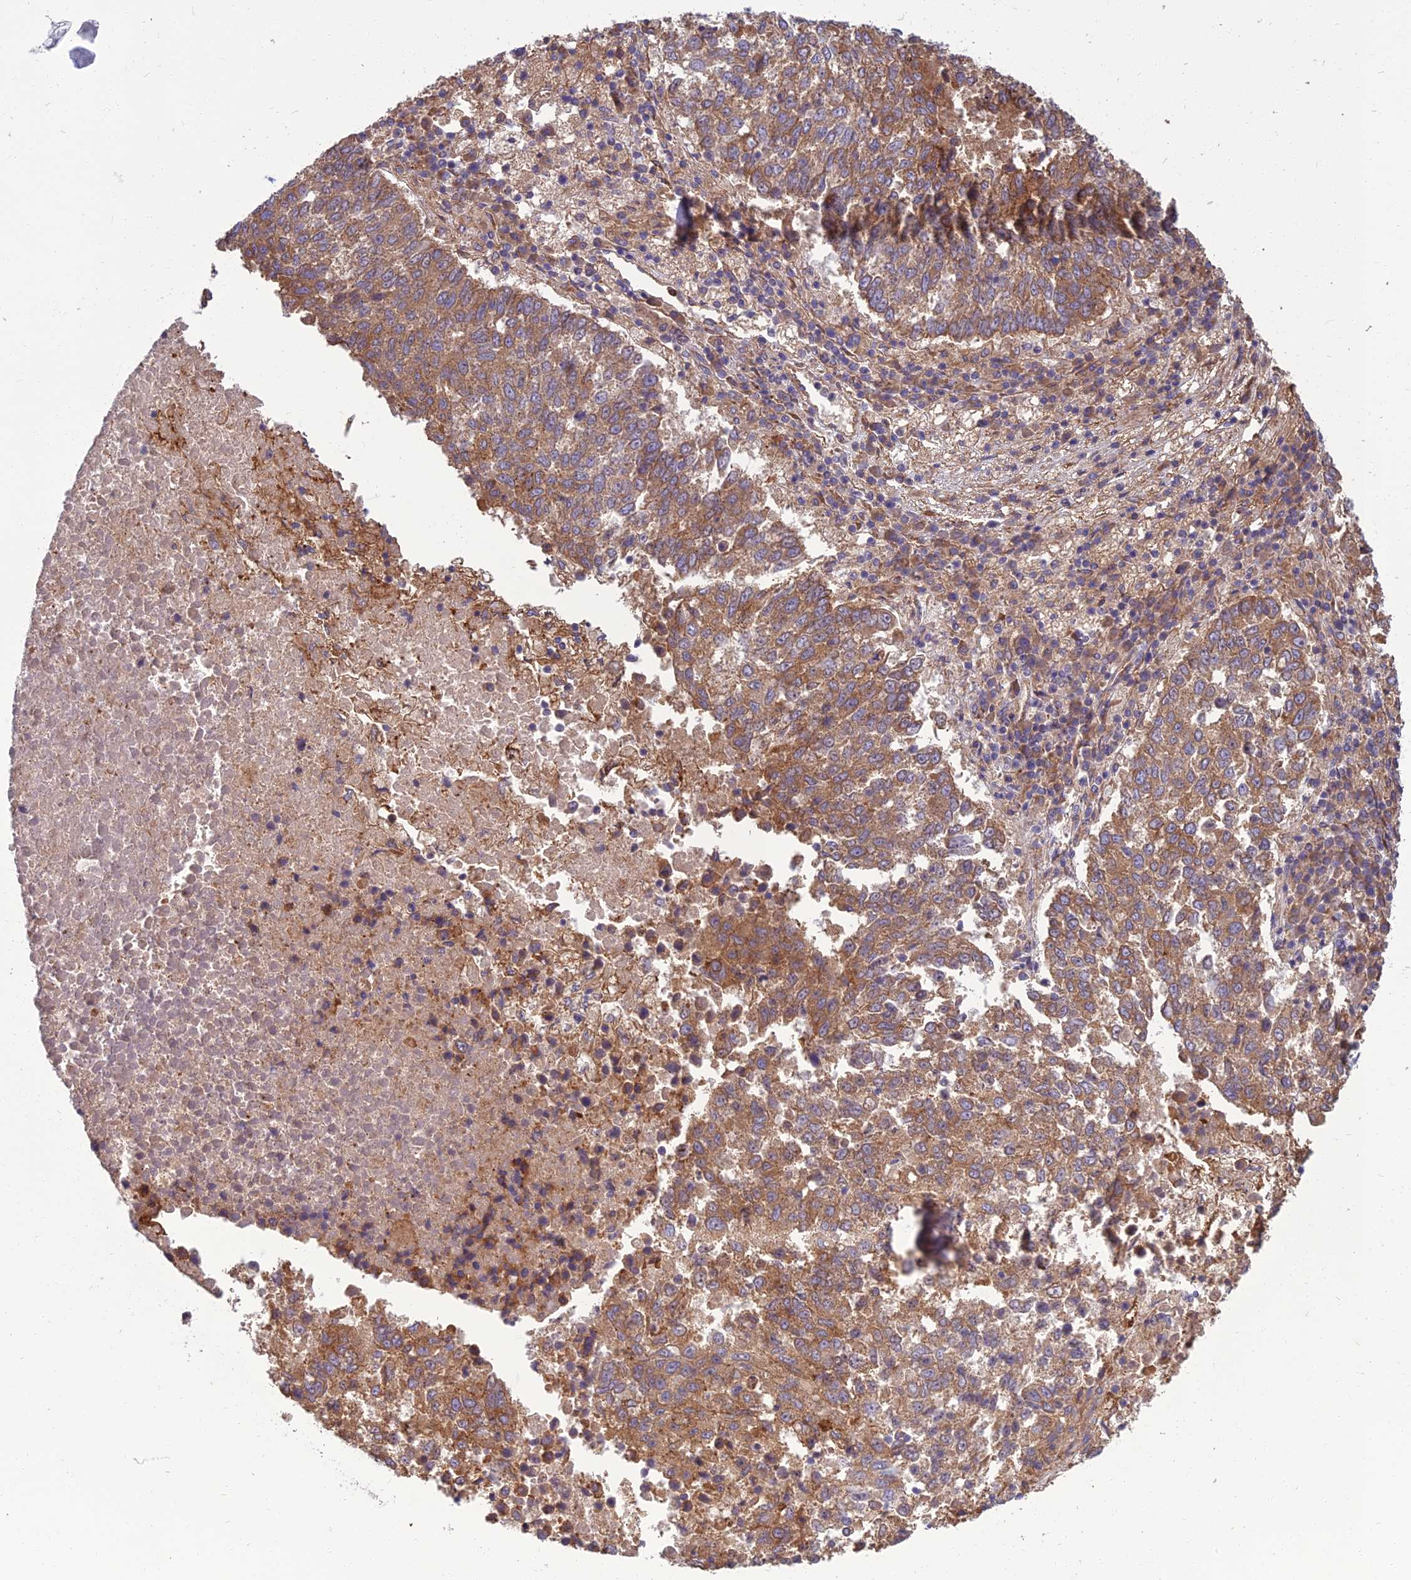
{"staining": {"intensity": "moderate", "quantity": ">75%", "location": "cytoplasmic/membranous"}, "tissue": "lung cancer", "cell_type": "Tumor cells", "image_type": "cancer", "snomed": [{"axis": "morphology", "description": "Squamous cell carcinoma, NOS"}, {"axis": "topography", "description": "Lung"}], "caption": "Lung cancer (squamous cell carcinoma) stained with immunohistochemistry (IHC) exhibits moderate cytoplasmic/membranous positivity in approximately >75% of tumor cells.", "gene": "WDR24", "patient": {"sex": "male", "age": 73}}